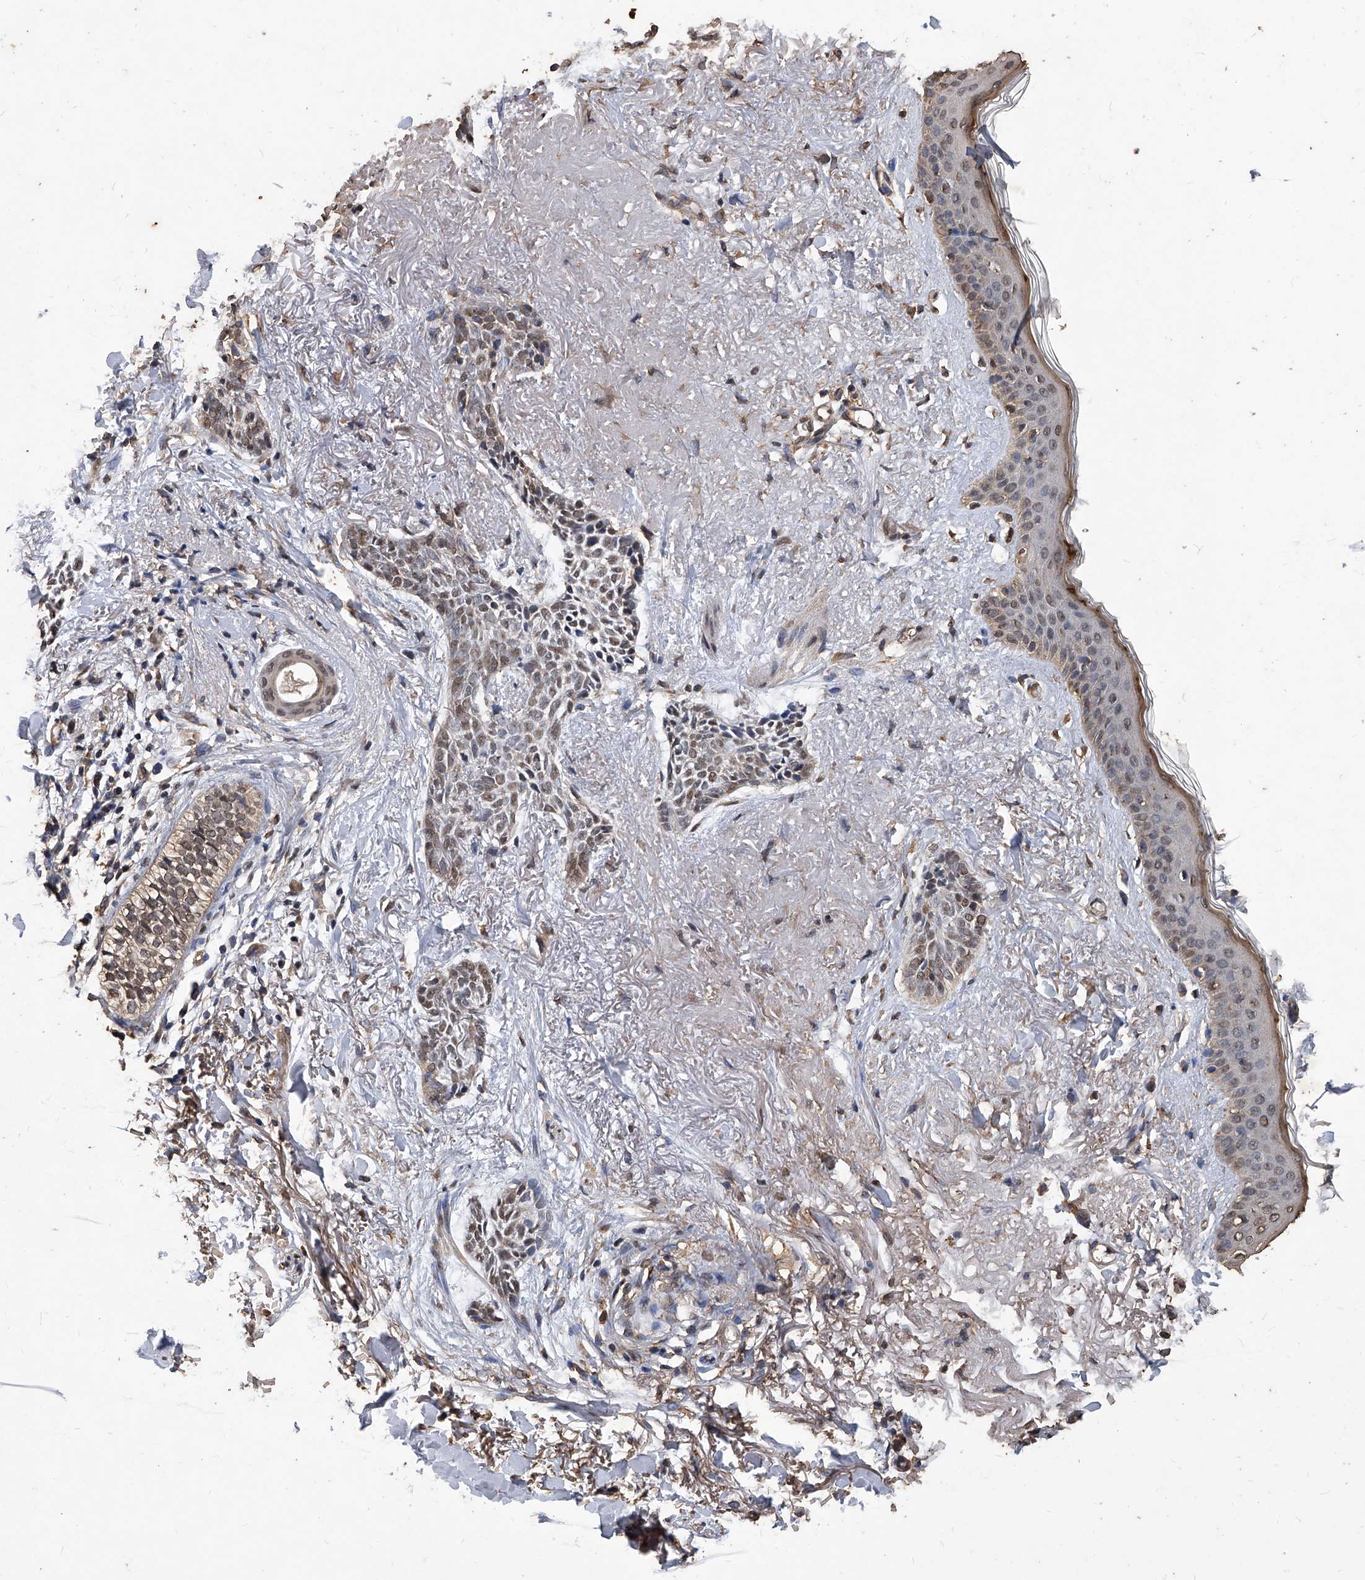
{"staining": {"intensity": "weak", "quantity": "<25%", "location": "nuclear"}, "tissue": "skin cancer", "cell_type": "Tumor cells", "image_type": "cancer", "snomed": [{"axis": "morphology", "description": "Basal cell carcinoma"}, {"axis": "topography", "description": "Skin"}], "caption": "This is an IHC image of skin basal cell carcinoma. There is no positivity in tumor cells.", "gene": "FBXL4", "patient": {"sex": "female", "age": 84}}